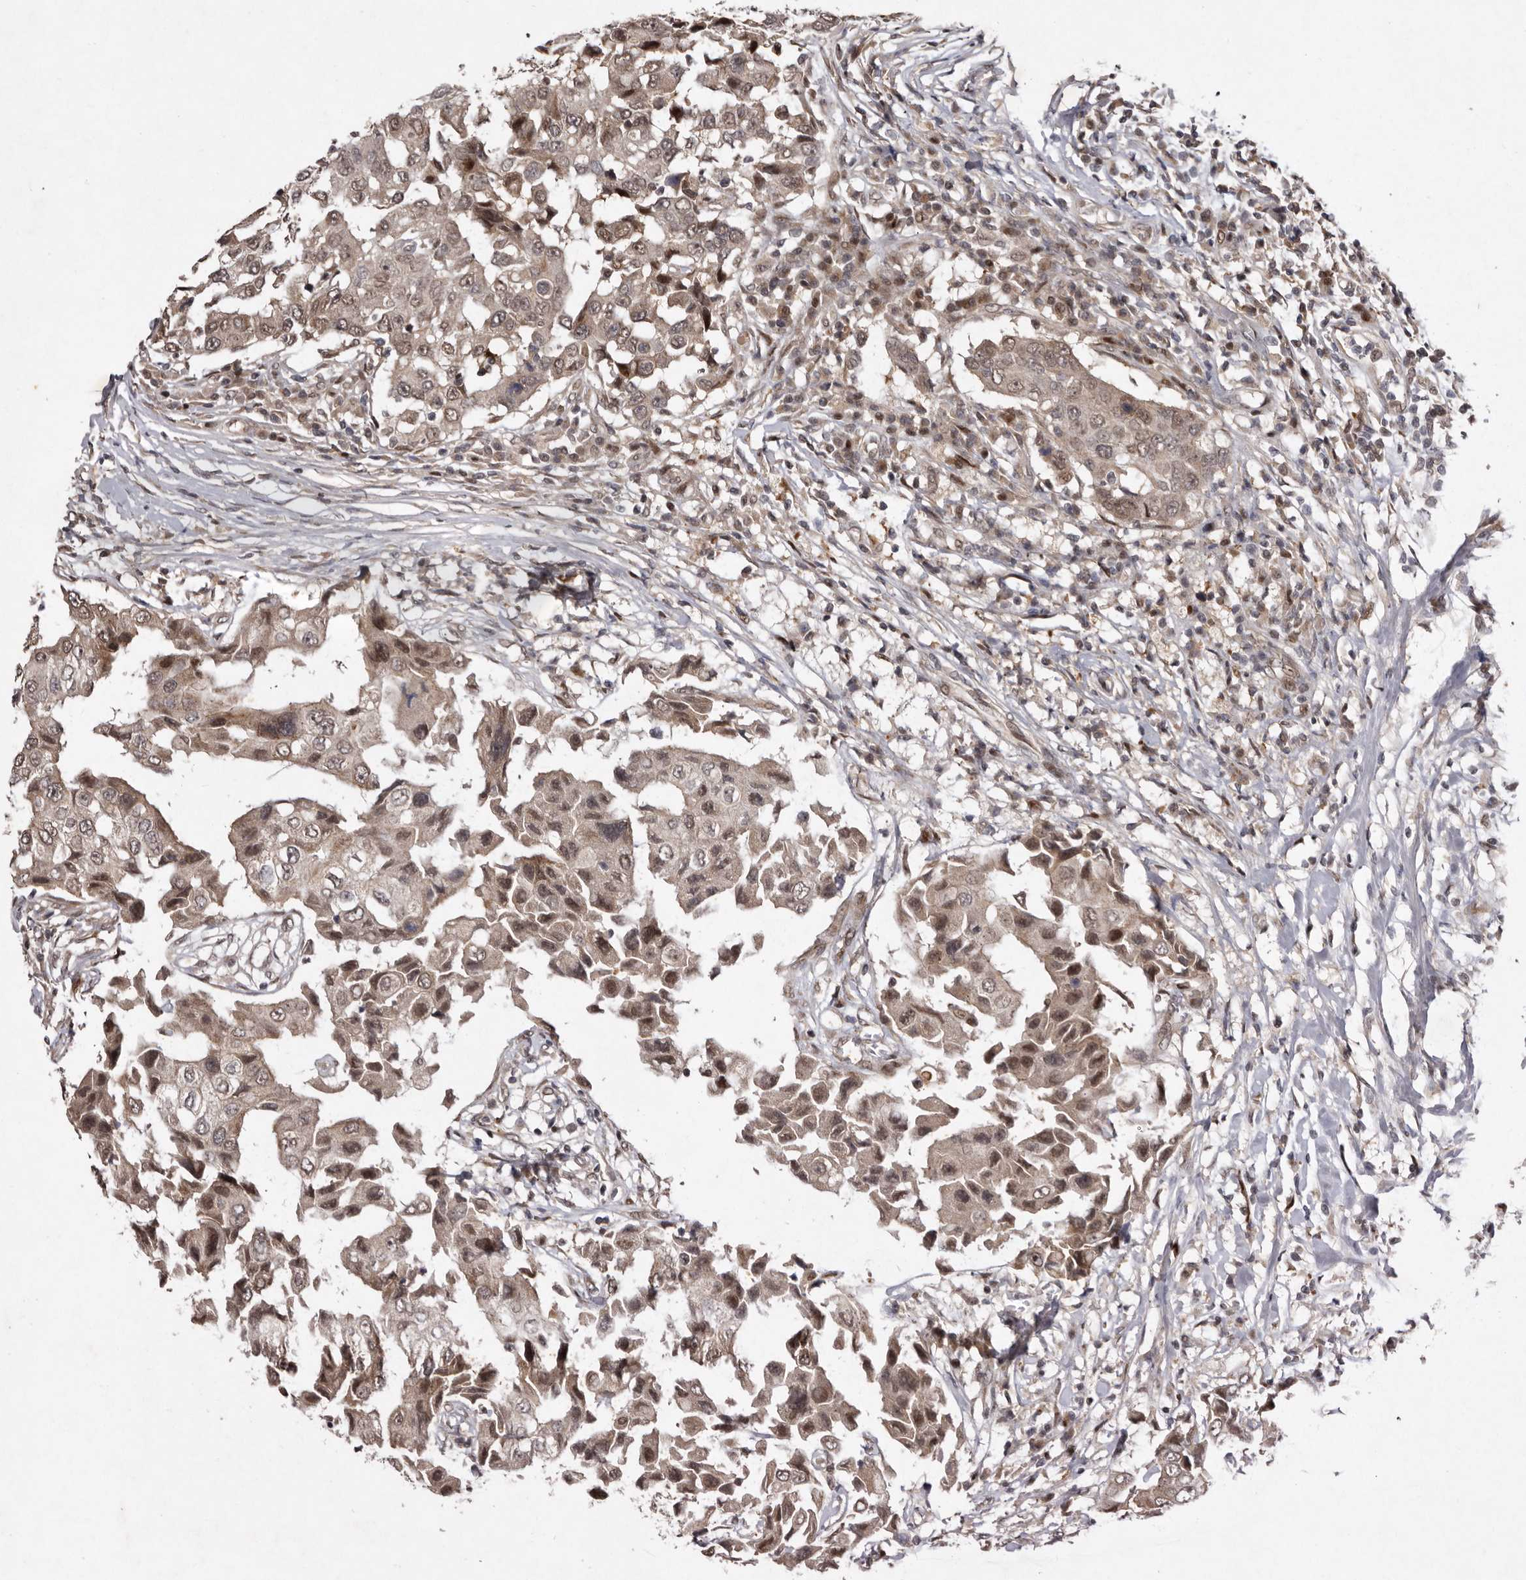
{"staining": {"intensity": "moderate", "quantity": ">75%", "location": "cytoplasmic/membranous,nuclear"}, "tissue": "breast cancer", "cell_type": "Tumor cells", "image_type": "cancer", "snomed": [{"axis": "morphology", "description": "Duct carcinoma"}, {"axis": "topography", "description": "Breast"}], "caption": "Breast invasive ductal carcinoma stained with a brown dye shows moderate cytoplasmic/membranous and nuclear positive staining in about >75% of tumor cells.", "gene": "ABL1", "patient": {"sex": "female", "age": 27}}